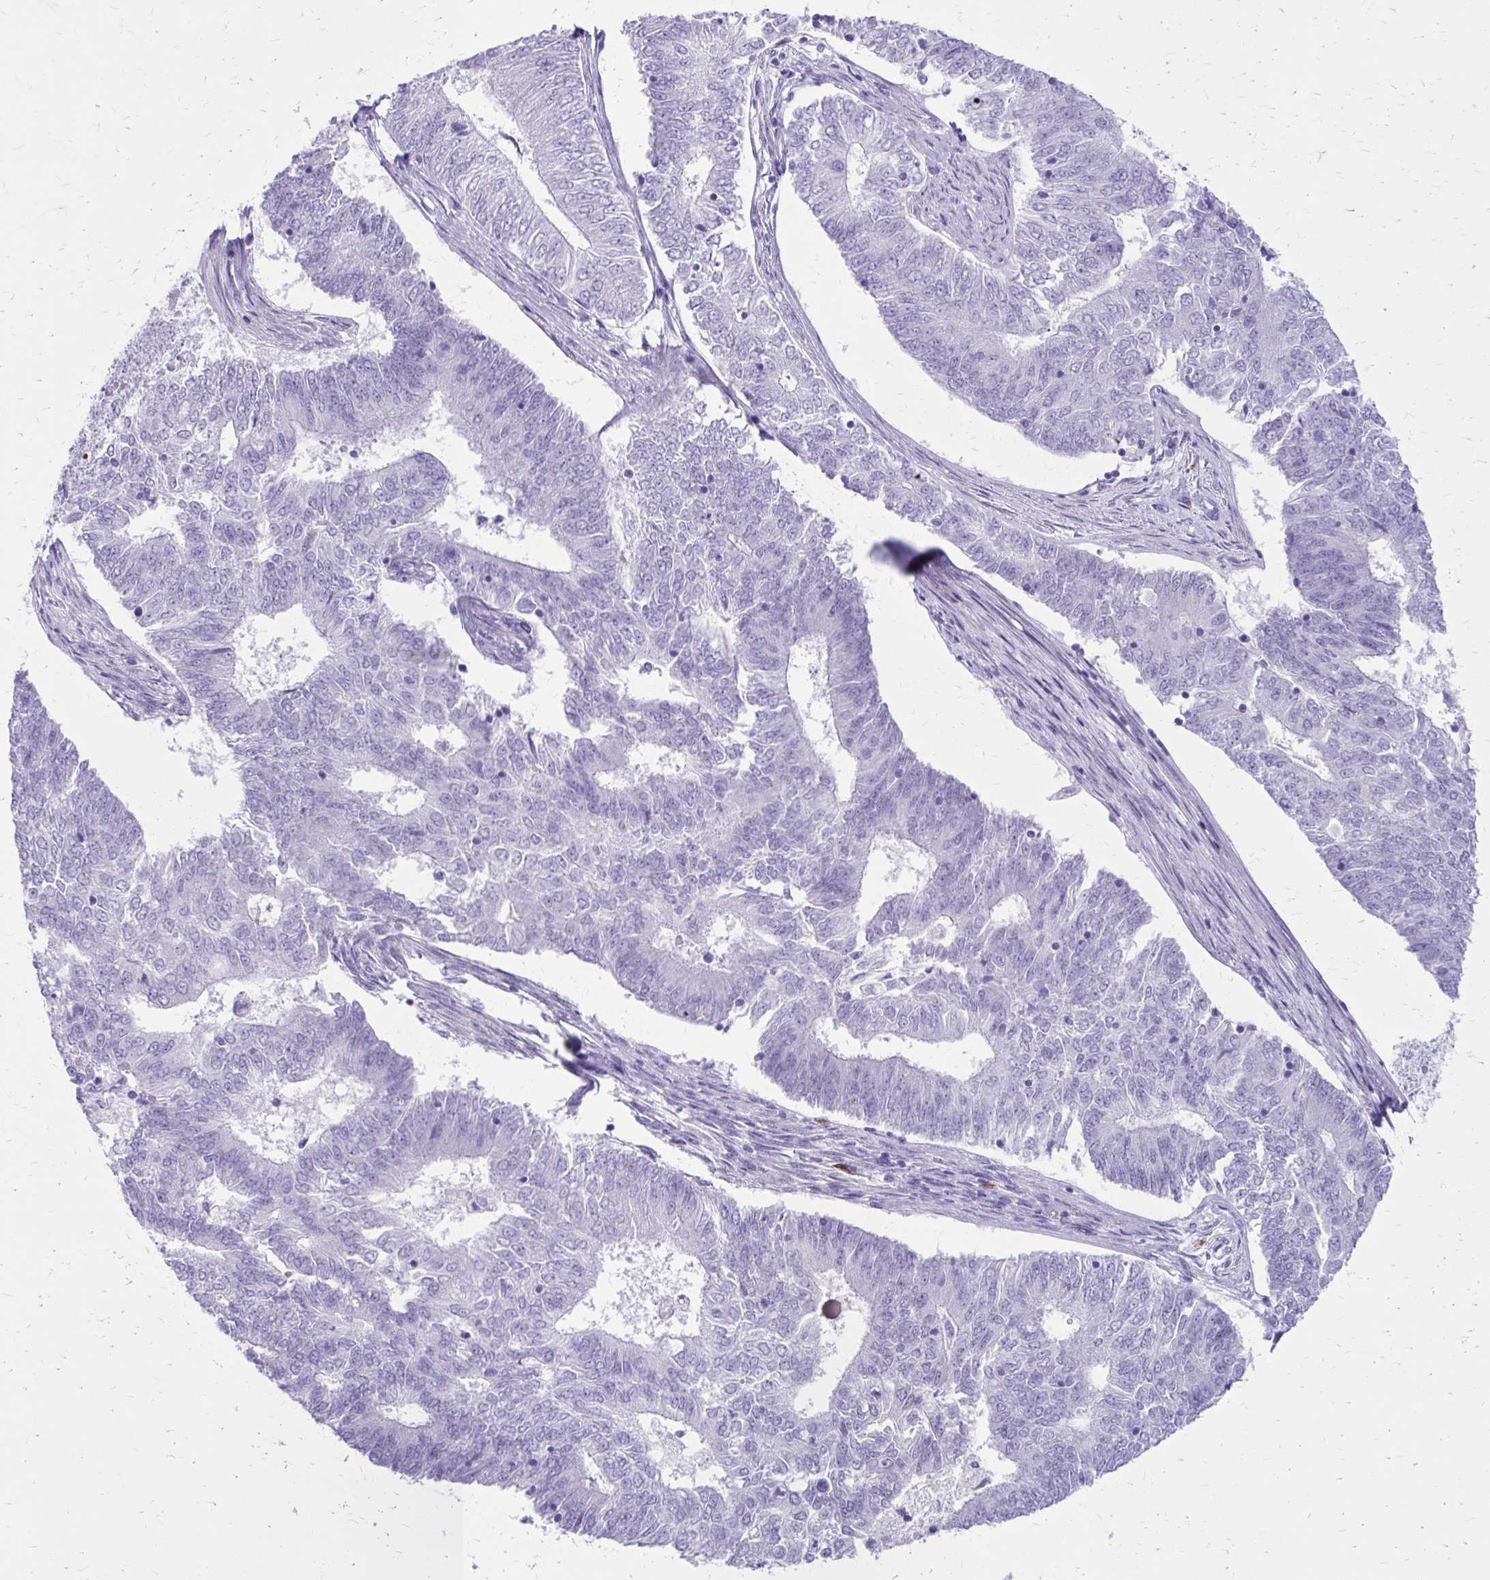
{"staining": {"intensity": "negative", "quantity": "none", "location": "none"}, "tissue": "endometrial cancer", "cell_type": "Tumor cells", "image_type": "cancer", "snomed": [{"axis": "morphology", "description": "Adenocarcinoma, NOS"}, {"axis": "topography", "description": "Endometrium"}], "caption": "Immunohistochemistry (IHC) of human adenocarcinoma (endometrial) exhibits no positivity in tumor cells.", "gene": "SATL1", "patient": {"sex": "female", "age": 62}}